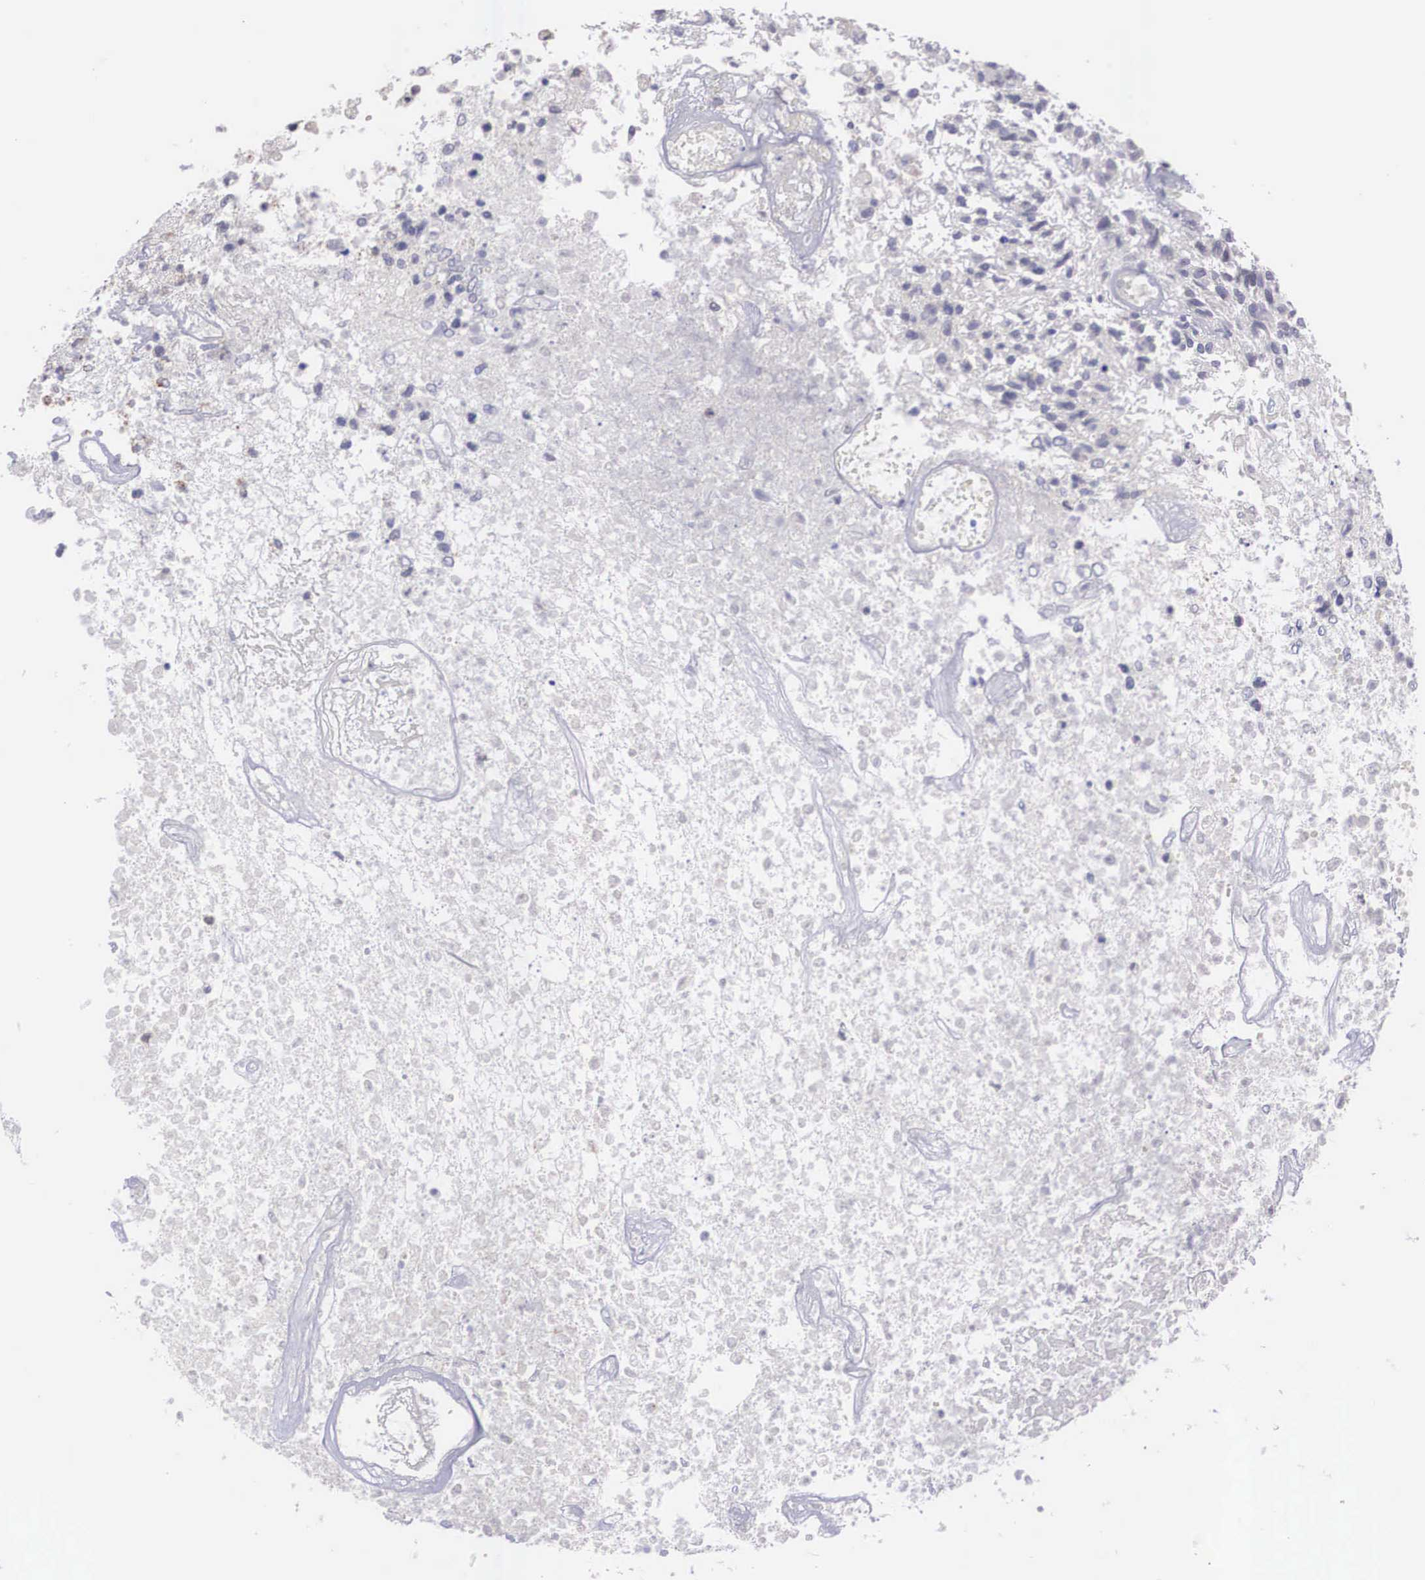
{"staining": {"intensity": "negative", "quantity": "none", "location": "none"}, "tissue": "glioma", "cell_type": "Tumor cells", "image_type": "cancer", "snomed": [{"axis": "morphology", "description": "Glioma, malignant, High grade"}, {"axis": "topography", "description": "Brain"}], "caption": "IHC of human malignant glioma (high-grade) displays no staining in tumor cells.", "gene": "REPS2", "patient": {"sex": "male", "age": 77}}